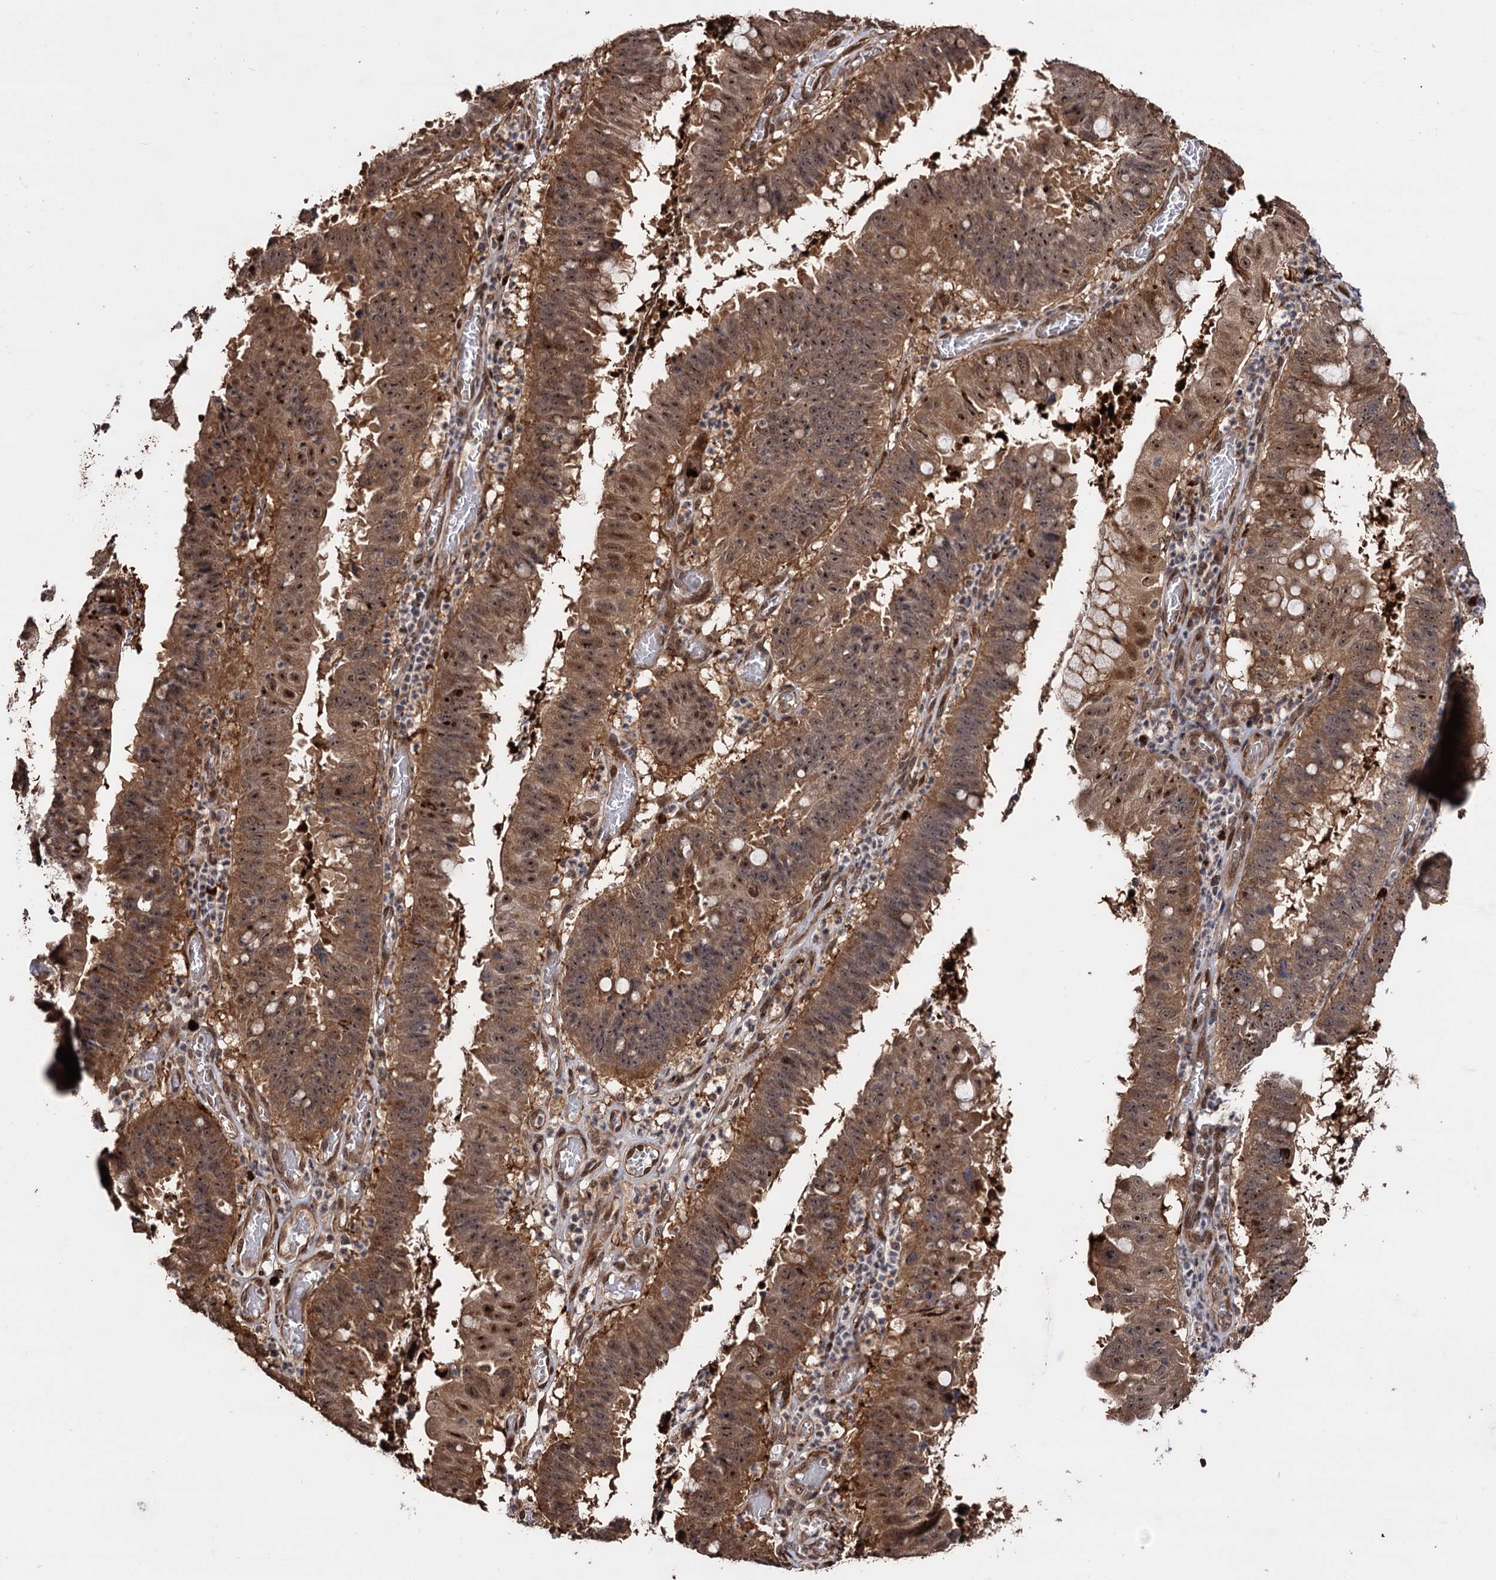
{"staining": {"intensity": "moderate", "quantity": ">75%", "location": "cytoplasmic/membranous,nuclear"}, "tissue": "stomach cancer", "cell_type": "Tumor cells", "image_type": "cancer", "snomed": [{"axis": "morphology", "description": "Adenocarcinoma, NOS"}, {"axis": "topography", "description": "Stomach"}], "caption": "Protein staining of adenocarcinoma (stomach) tissue reveals moderate cytoplasmic/membranous and nuclear expression in approximately >75% of tumor cells. (Stains: DAB in brown, nuclei in blue, Microscopy: brightfield microscopy at high magnification).", "gene": "PIGB", "patient": {"sex": "male", "age": 59}}